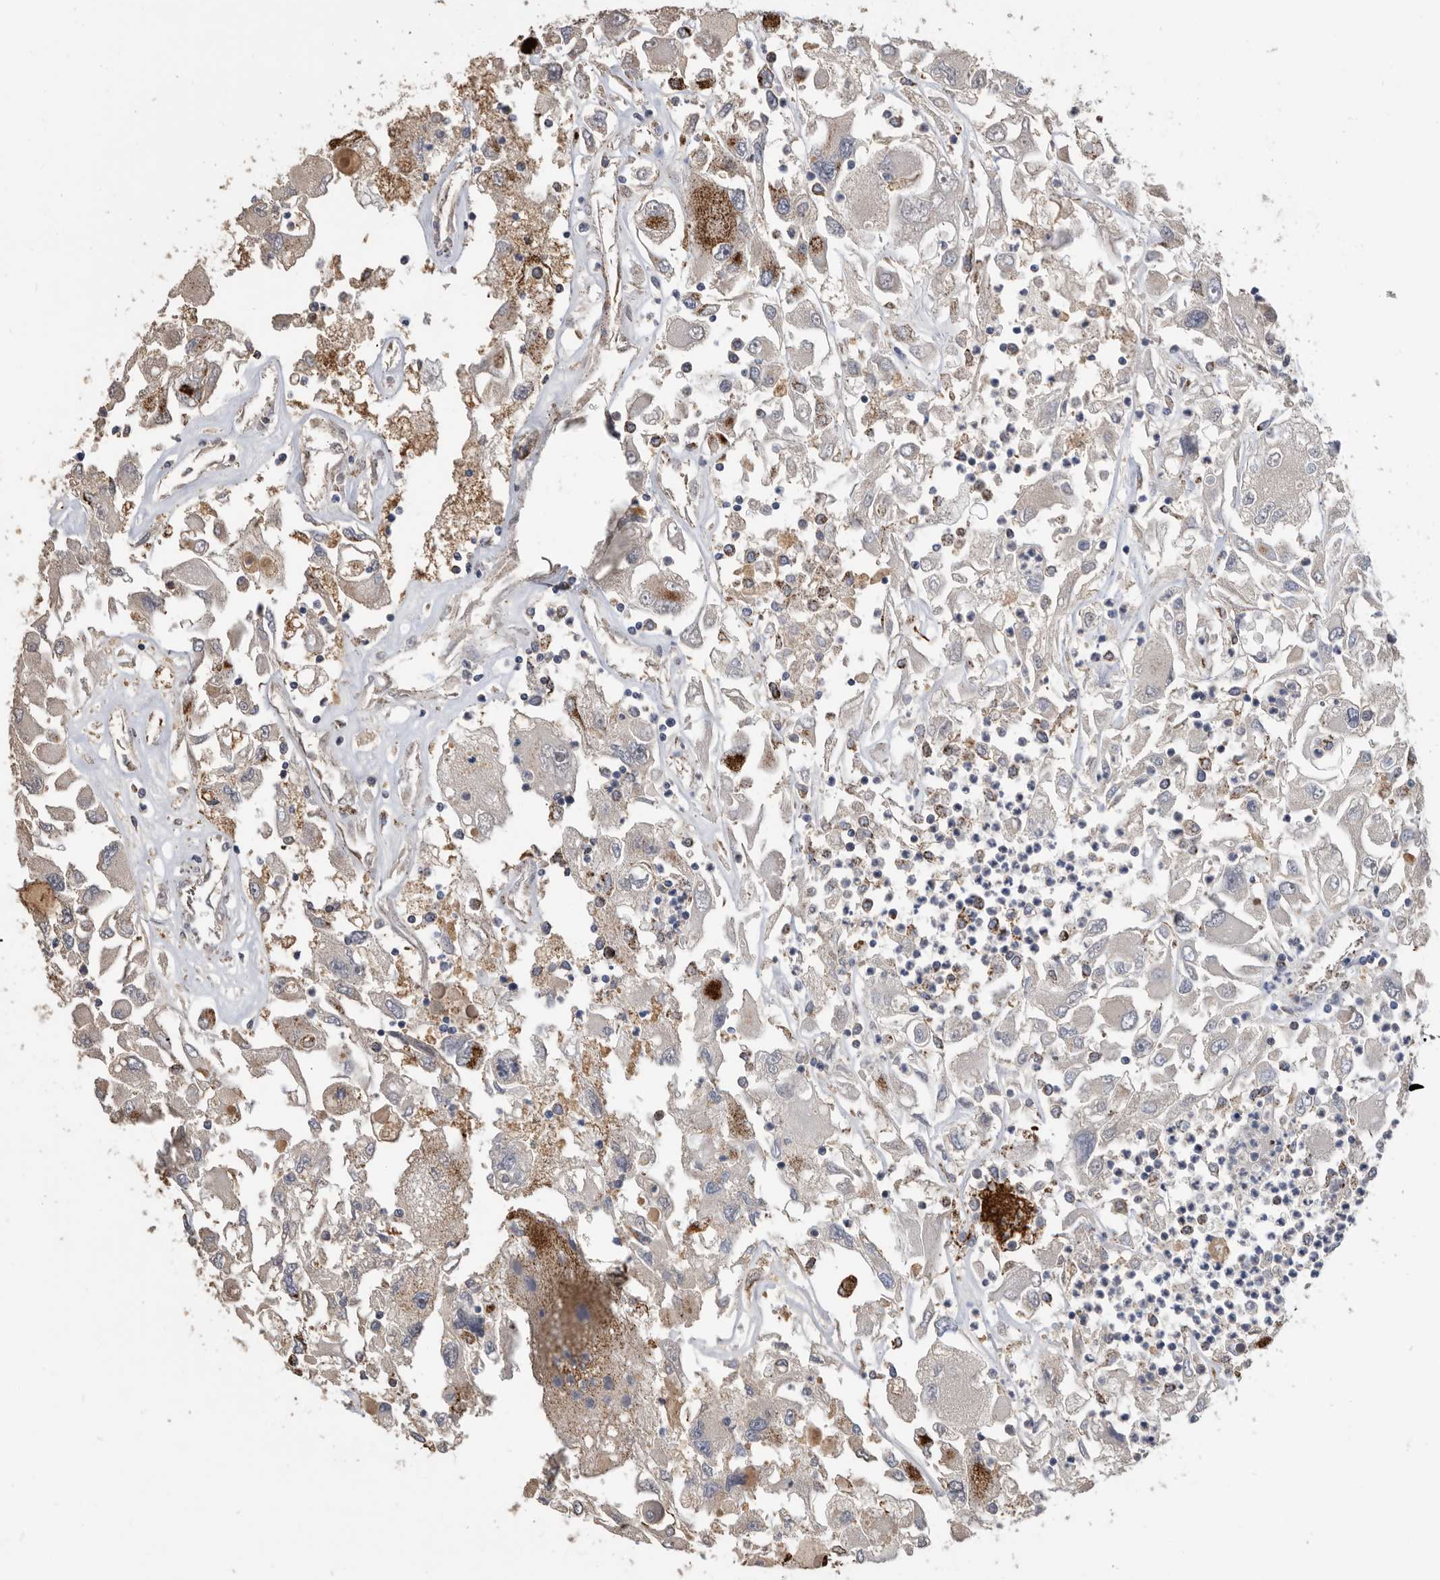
{"staining": {"intensity": "strong", "quantity": "<25%", "location": "cytoplasmic/membranous"}, "tissue": "renal cancer", "cell_type": "Tumor cells", "image_type": "cancer", "snomed": [{"axis": "morphology", "description": "Adenocarcinoma, NOS"}, {"axis": "topography", "description": "Kidney"}], "caption": "Strong cytoplasmic/membranous staining is appreciated in approximately <25% of tumor cells in renal adenocarcinoma.", "gene": "WFDC1", "patient": {"sex": "female", "age": 52}}